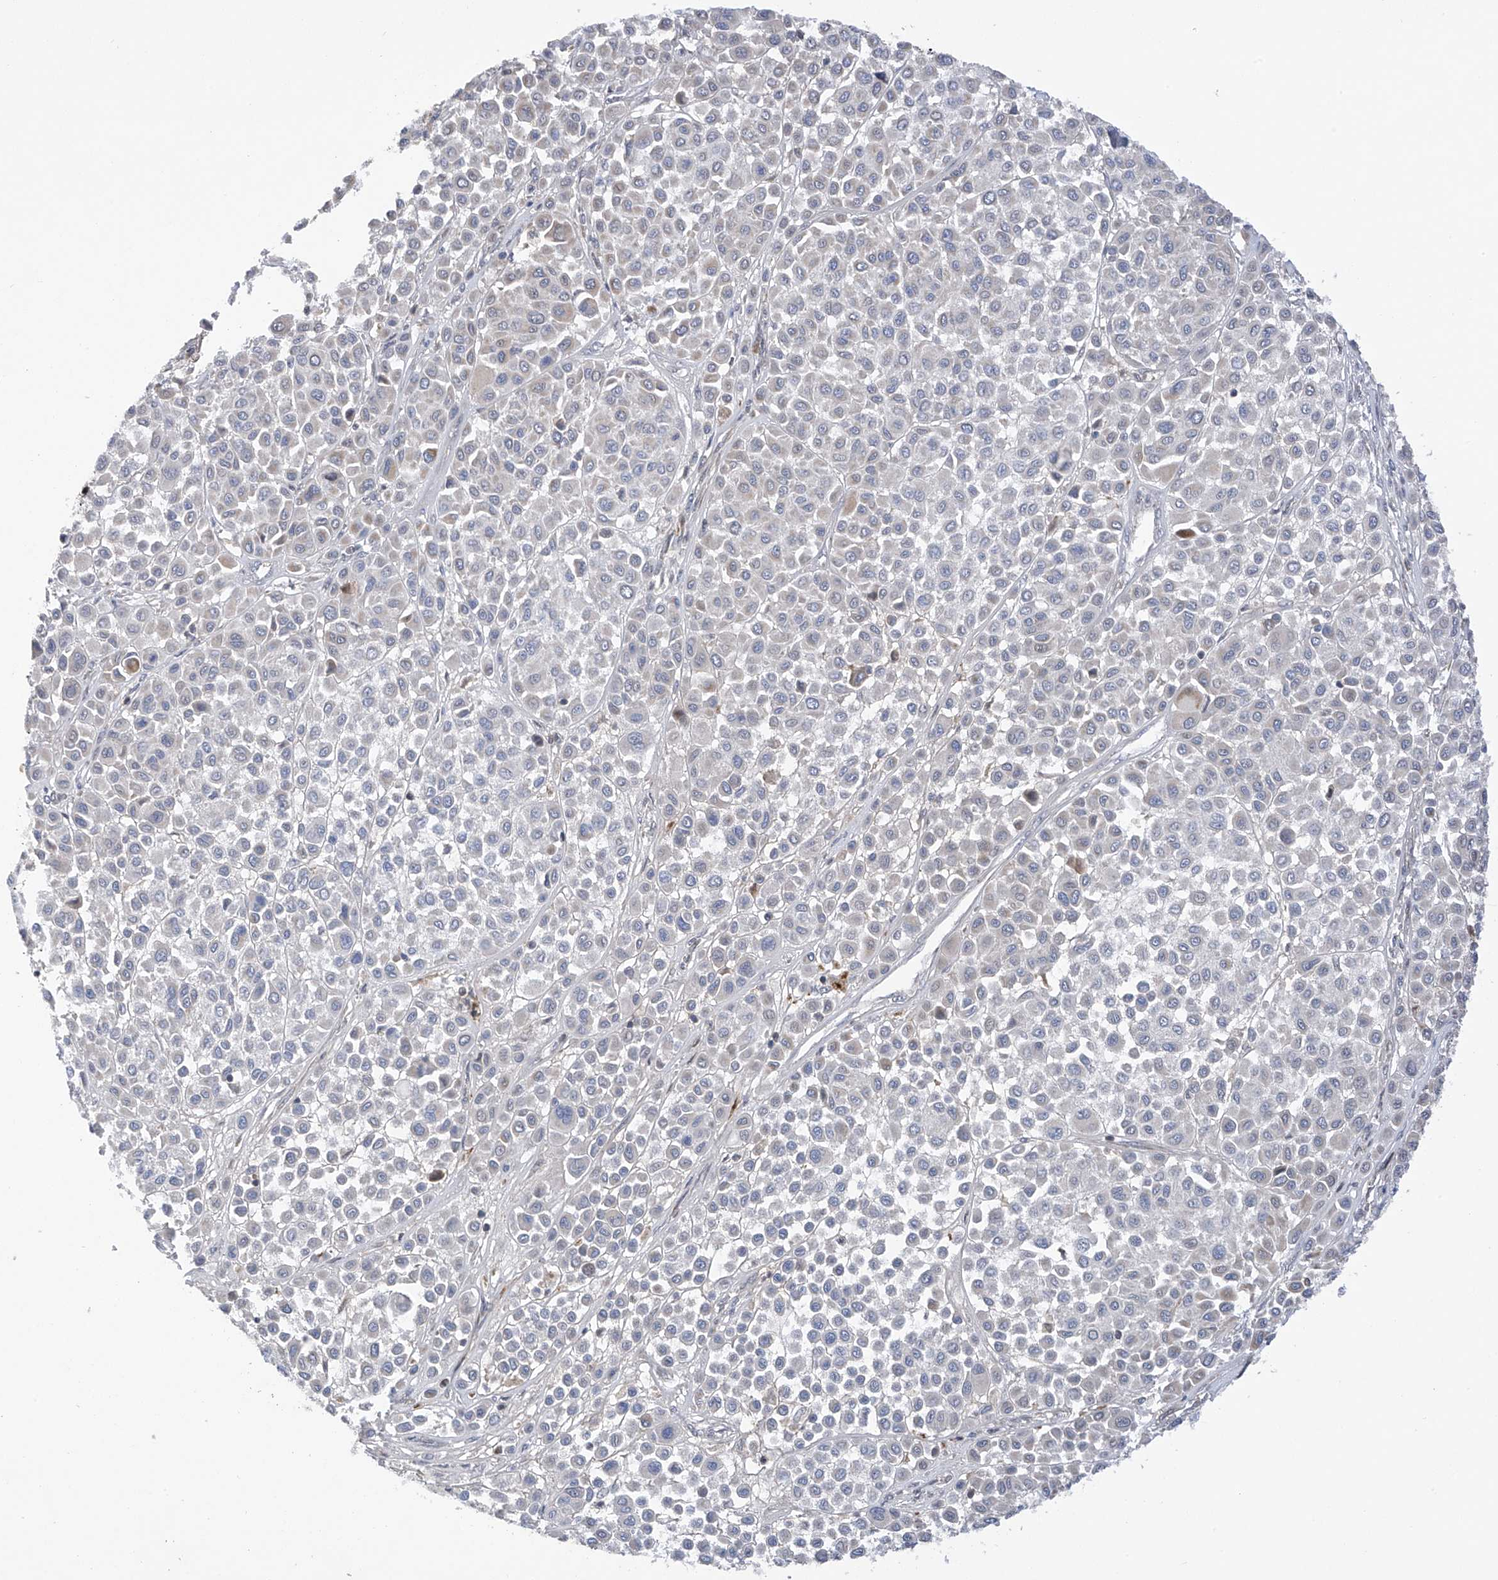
{"staining": {"intensity": "negative", "quantity": "none", "location": "none"}, "tissue": "melanoma", "cell_type": "Tumor cells", "image_type": "cancer", "snomed": [{"axis": "morphology", "description": "Malignant melanoma, Metastatic site"}, {"axis": "topography", "description": "Soft tissue"}], "caption": "This is an immunohistochemistry (IHC) photomicrograph of human malignant melanoma (metastatic site). There is no expression in tumor cells.", "gene": "SLCO4A1", "patient": {"sex": "male", "age": 41}}